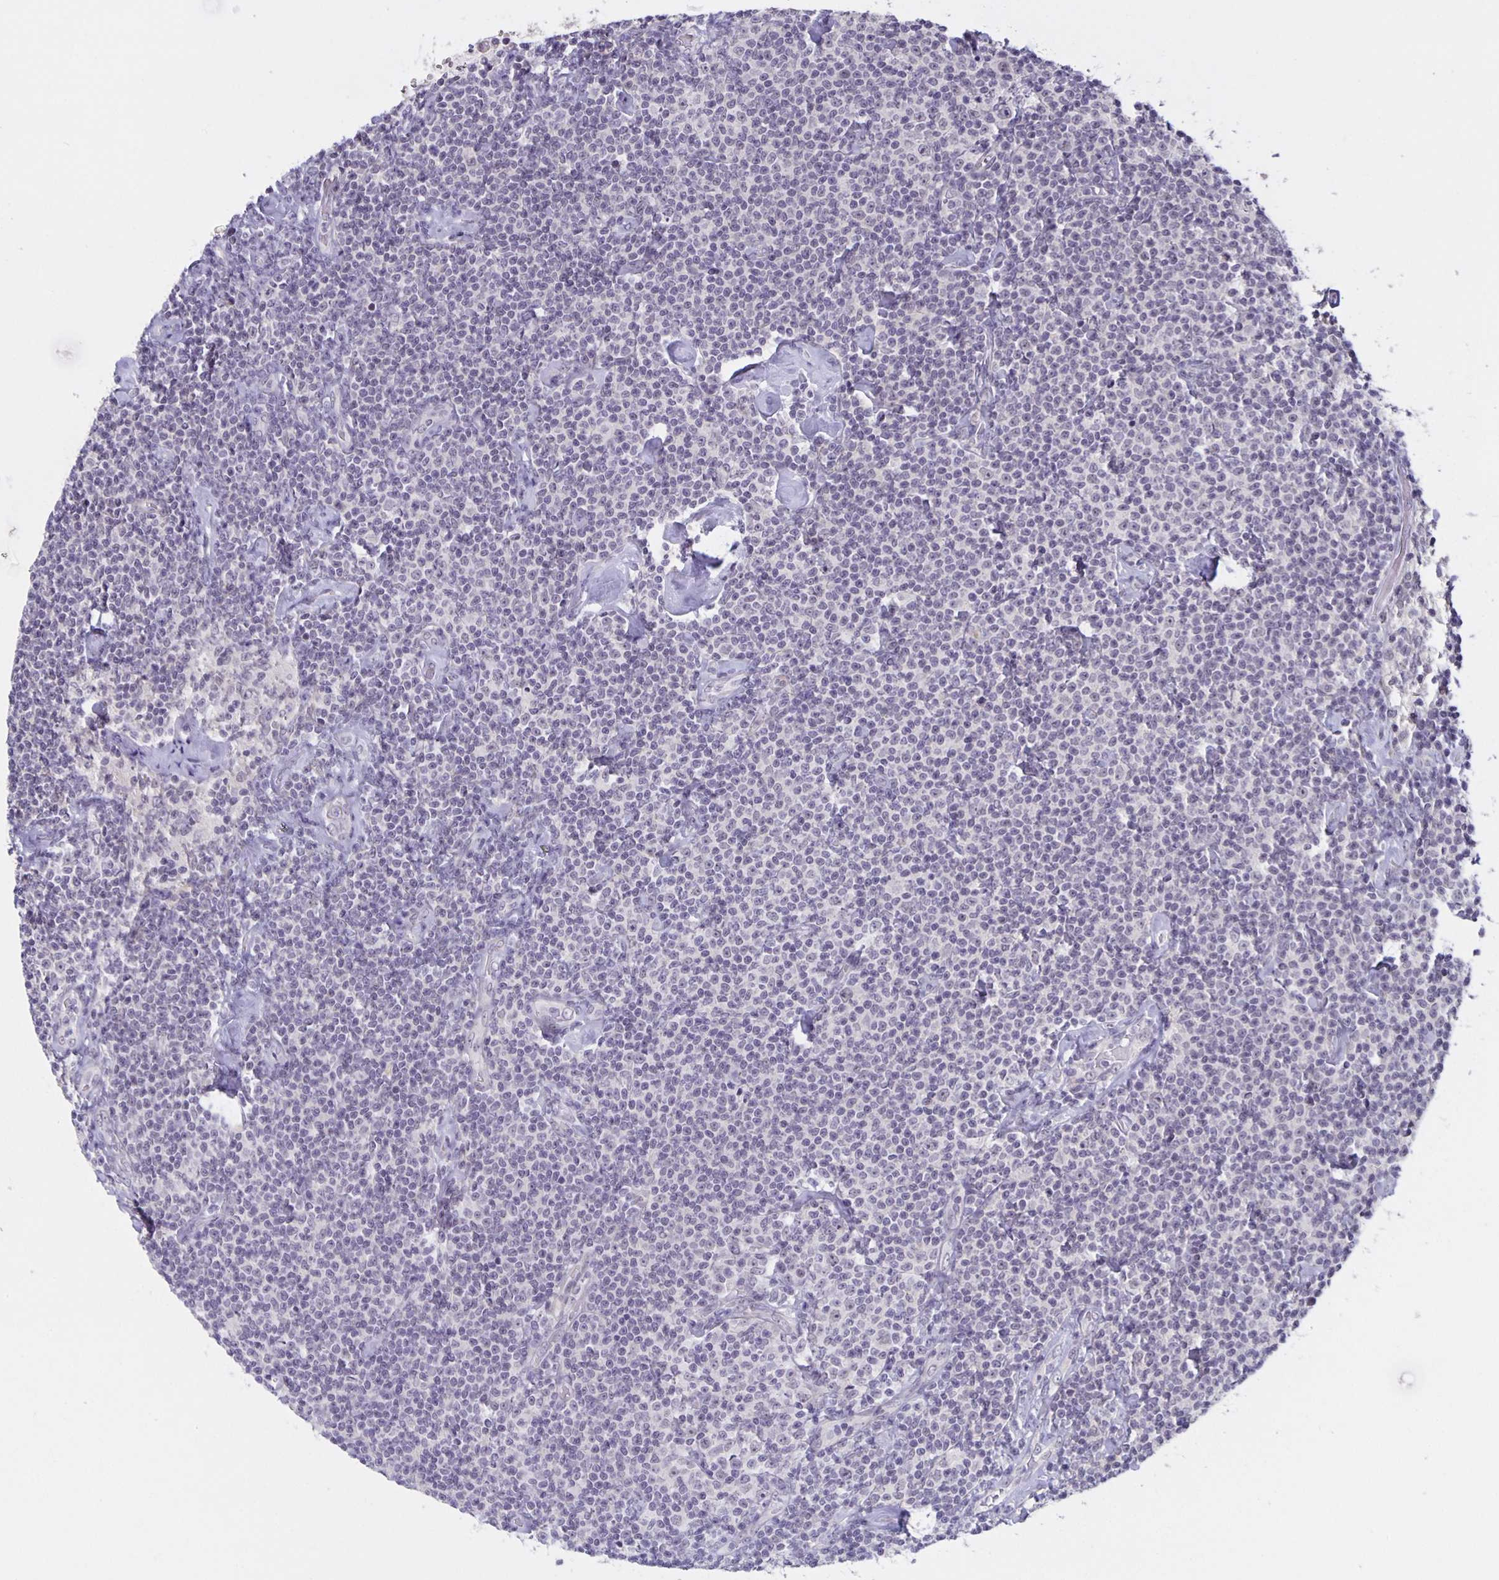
{"staining": {"intensity": "negative", "quantity": "none", "location": "none"}, "tissue": "lymphoma", "cell_type": "Tumor cells", "image_type": "cancer", "snomed": [{"axis": "morphology", "description": "Malignant lymphoma, non-Hodgkin's type, Low grade"}, {"axis": "topography", "description": "Lymph node"}], "caption": "This is an IHC micrograph of human low-grade malignant lymphoma, non-Hodgkin's type. There is no expression in tumor cells.", "gene": "ARVCF", "patient": {"sex": "male", "age": 81}}